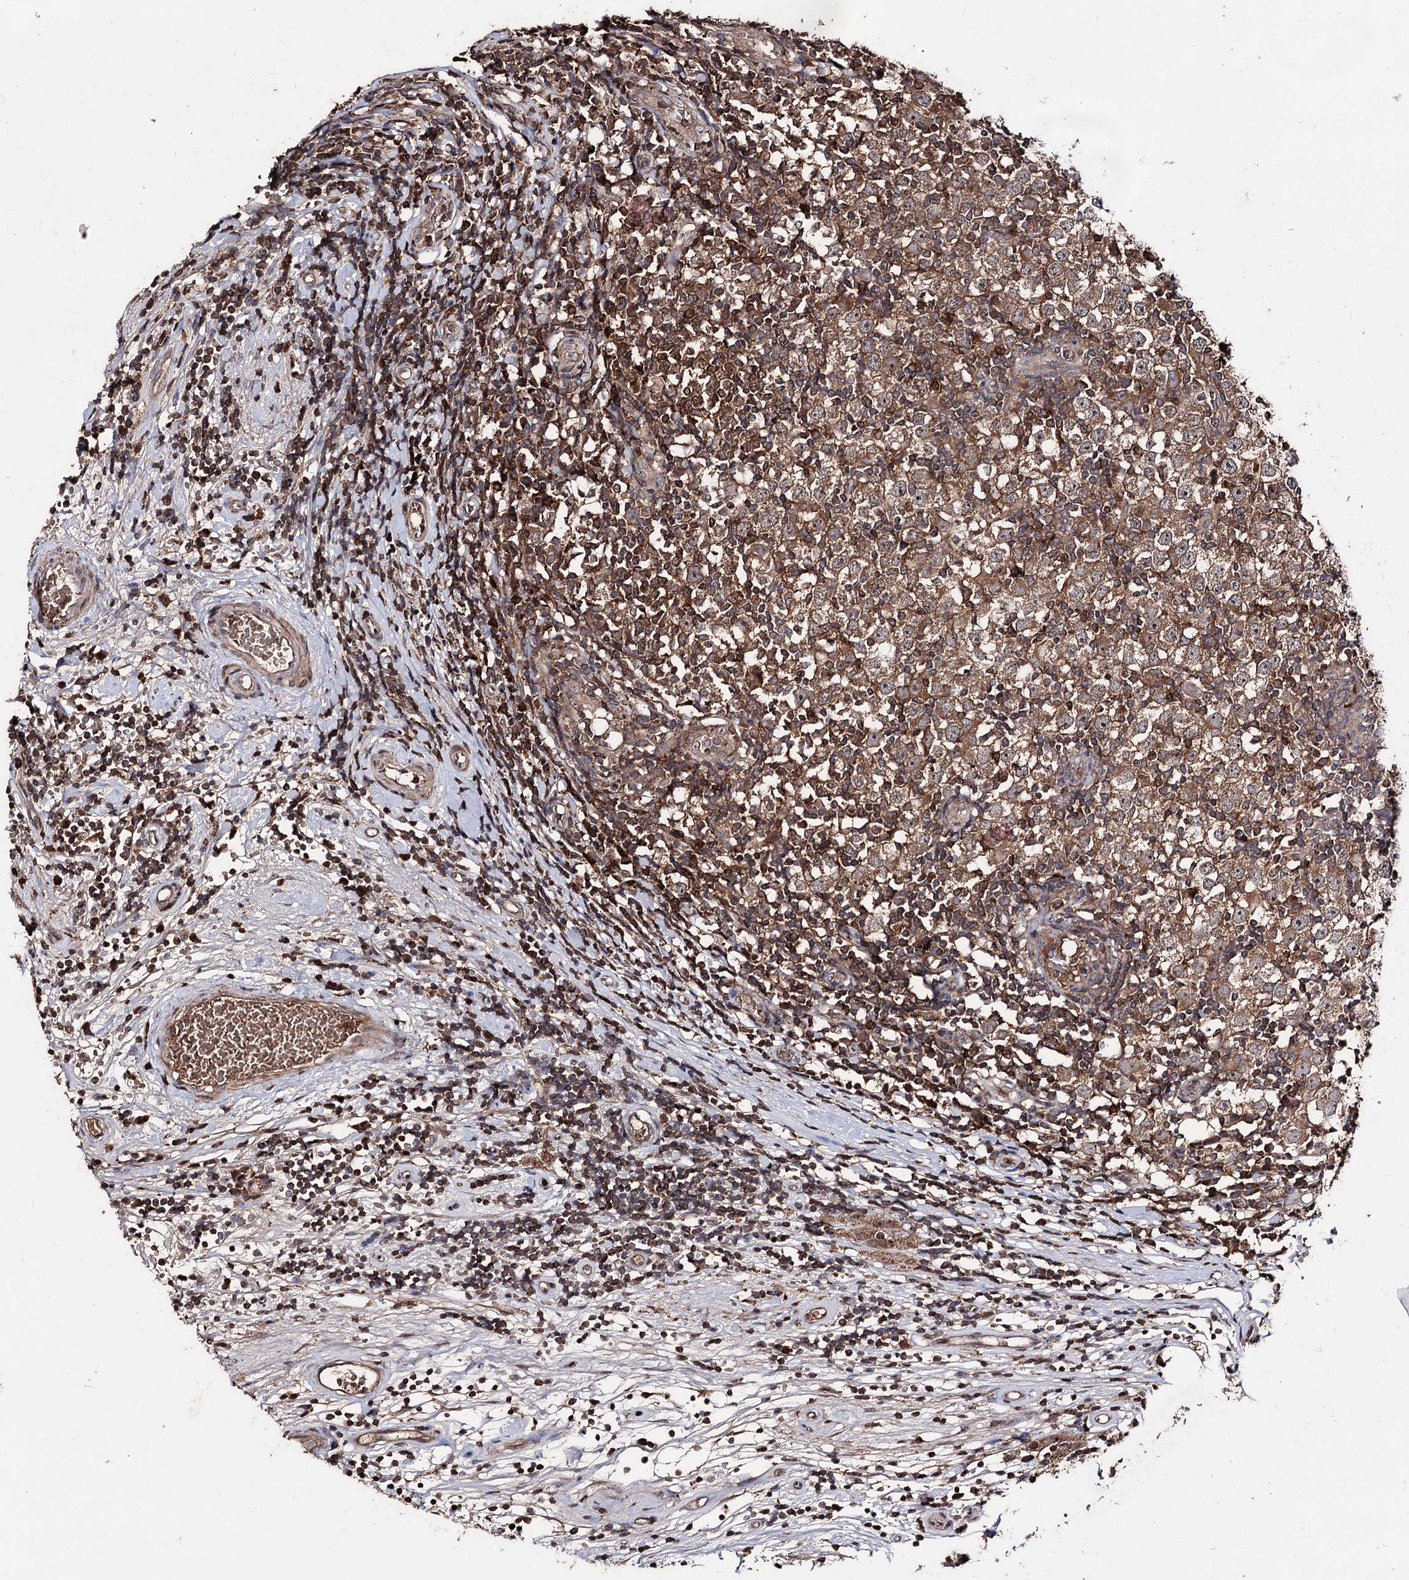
{"staining": {"intensity": "moderate", "quantity": ">75%", "location": "cytoplasmic/membranous"}, "tissue": "testis cancer", "cell_type": "Tumor cells", "image_type": "cancer", "snomed": [{"axis": "morphology", "description": "Seminoma, NOS"}, {"axis": "topography", "description": "Testis"}], "caption": "Brown immunohistochemical staining in human seminoma (testis) exhibits moderate cytoplasmic/membranous staining in approximately >75% of tumor cells.", "gene": "FAM53B", "patient": {"sex": "male", "age": 65}}